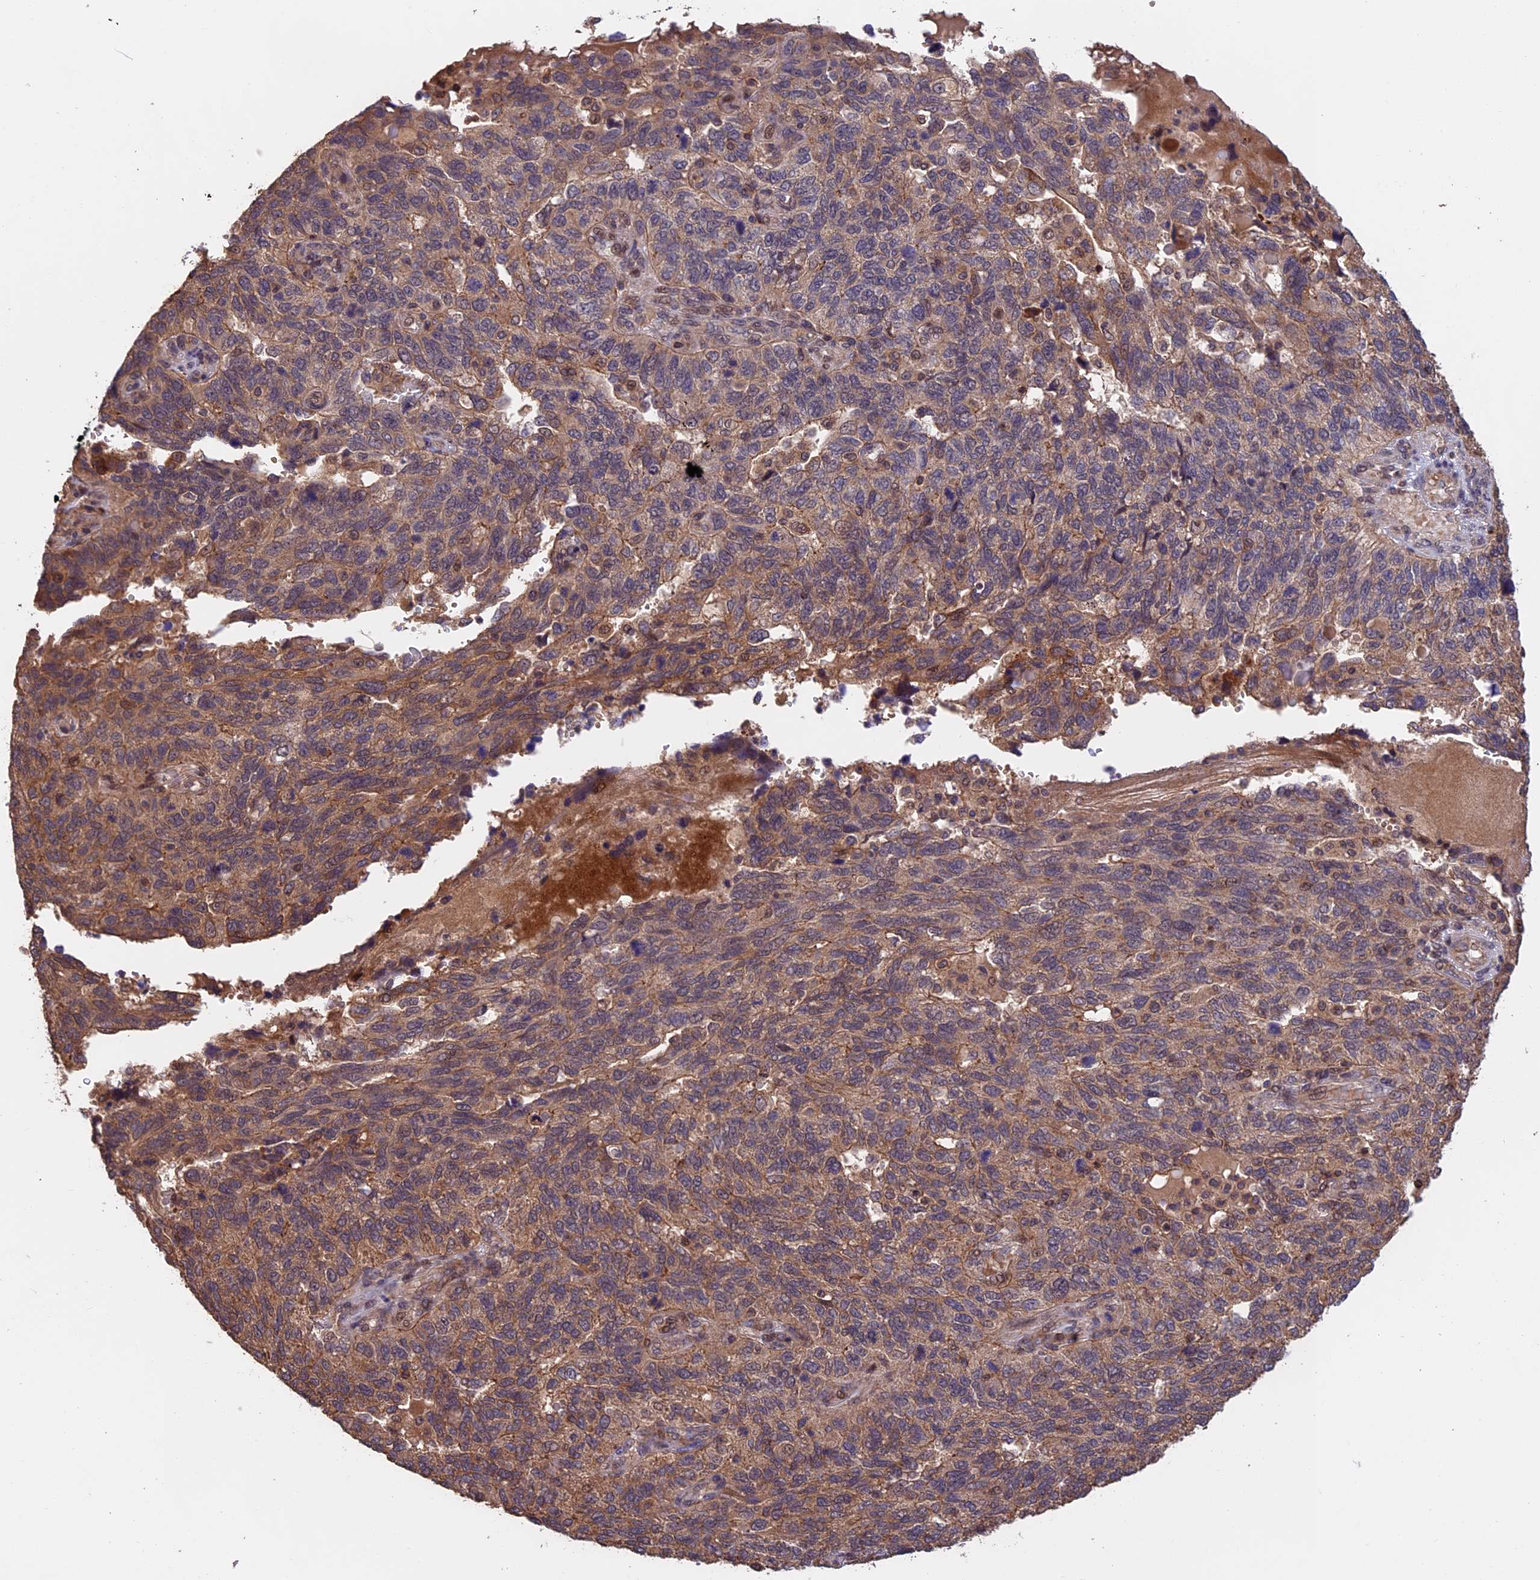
{"staining": {"intensity": "moderate", "quantity": ">75%", "location": "cytoplasmic/membranous"}, "tissue": "endometrial cancer", "cell_type": "Tumor cells", "image_type": "cancer", "snomed": [{"axis": "morphology", "description": "Adenocarcinoma, NOS"}, {"axis": "topography", "description": "Endometrium"}], "caption": "Endometrial cancer was stained to show a protein in brown. There is medium levels of moderate cytoplasmic/membranous expression in approximately >75% of tumor cells.", "gene": "PKD2L2", "patient": {"sex": "female", "age": 66}}